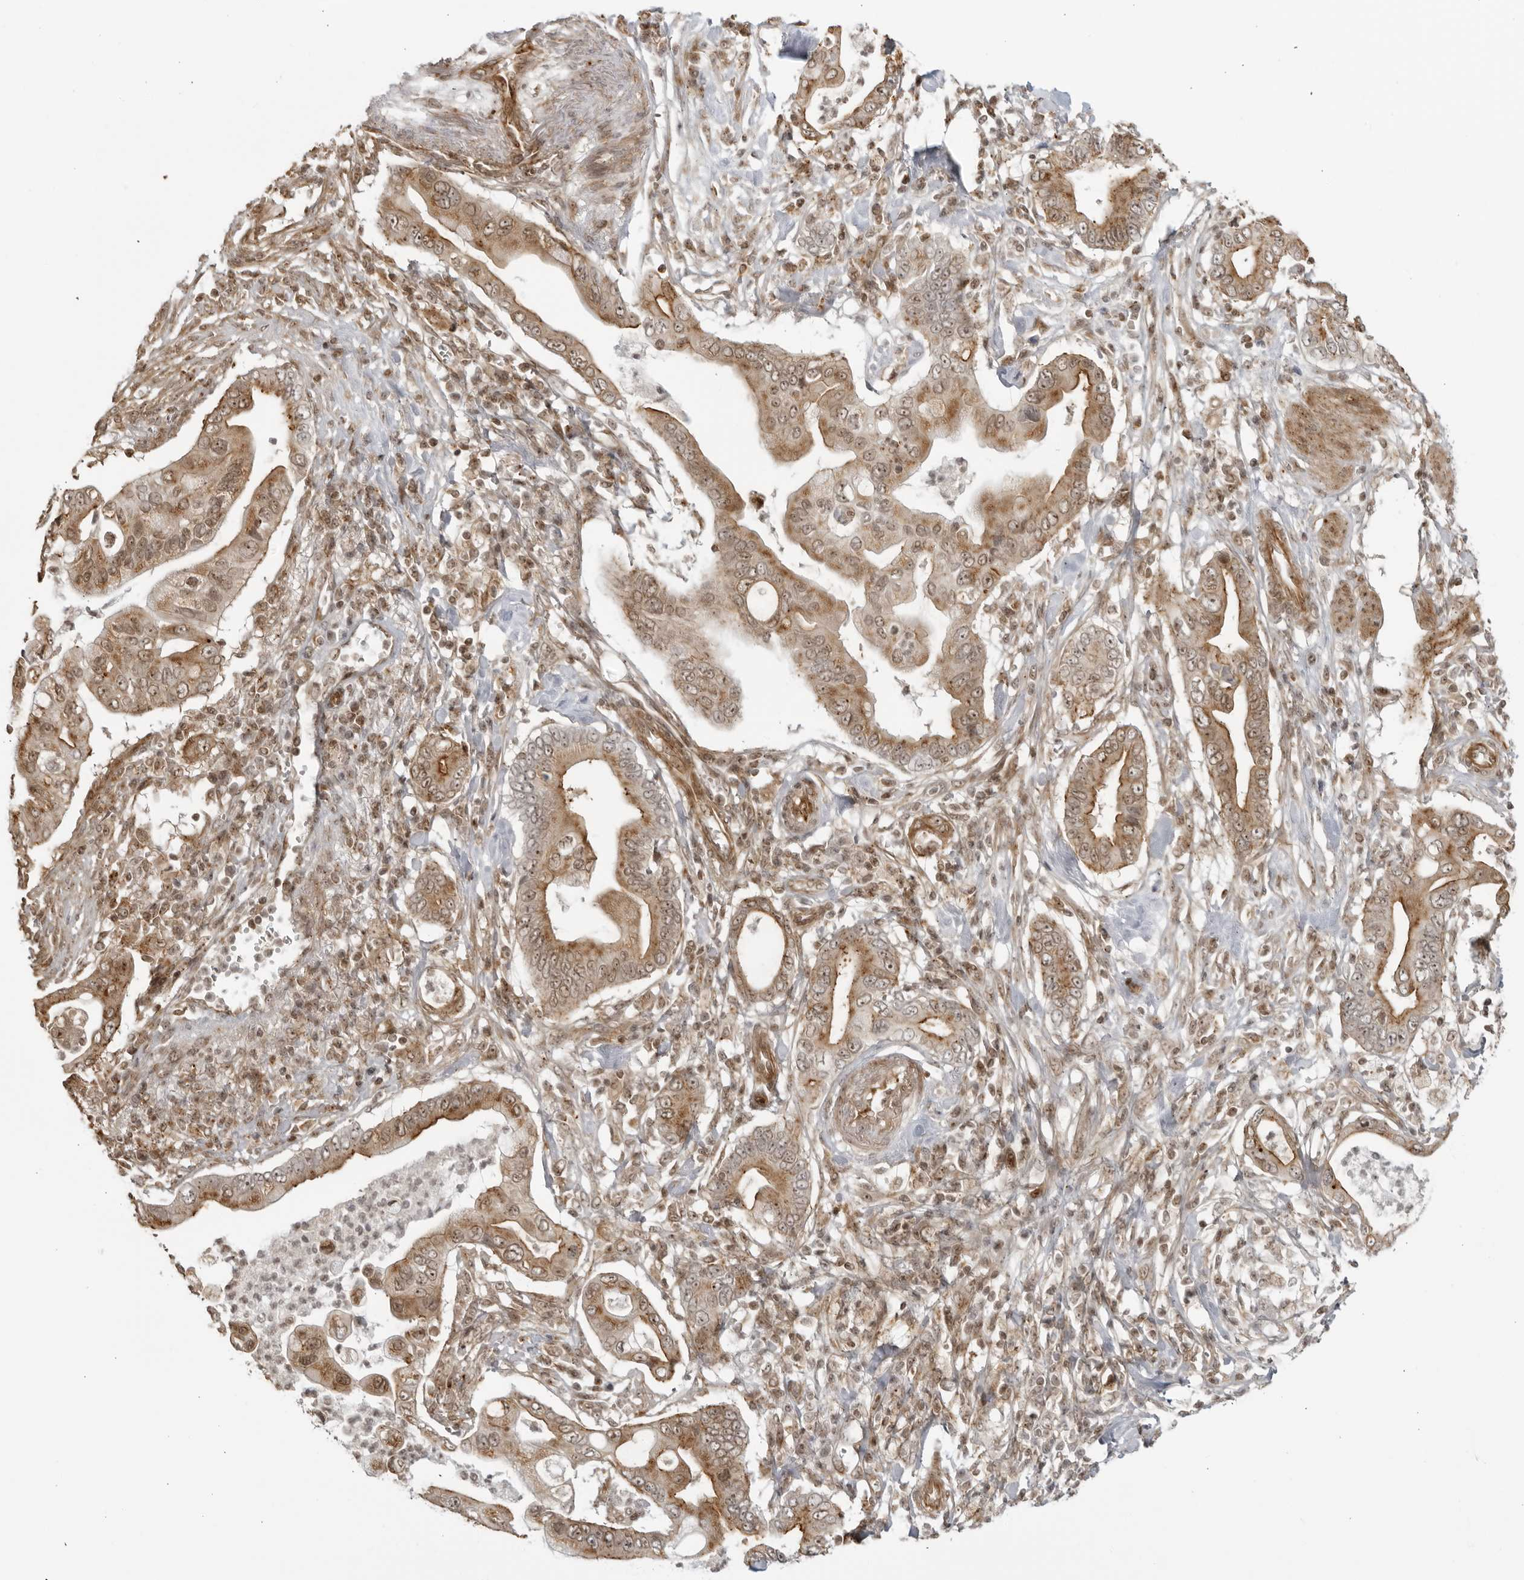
{"staining": {"intensity": "moderate", "quantity": ">75%", "location": "cytoplasmic/membranous,nuclear"}, "tissue": "pancreatic cancer", "cell_type": "Tumor cells", "image_type": "cancer", "snomed": [{"axis": "morphology", "description": "Adenocarcinoma, NOS"}, {"axis": "topography", "description": "Pancreas"}], "caption": "This image shows pancreatic cancer stained with IHC to label a protein in brown. The cytoplasmic/membranous and nuclear of tumor cells show moderate positivity for the protein. Nuclei are counter-stained blue.", "gene": "TCF21", "patient": {"sex": "male", "age": 78}}